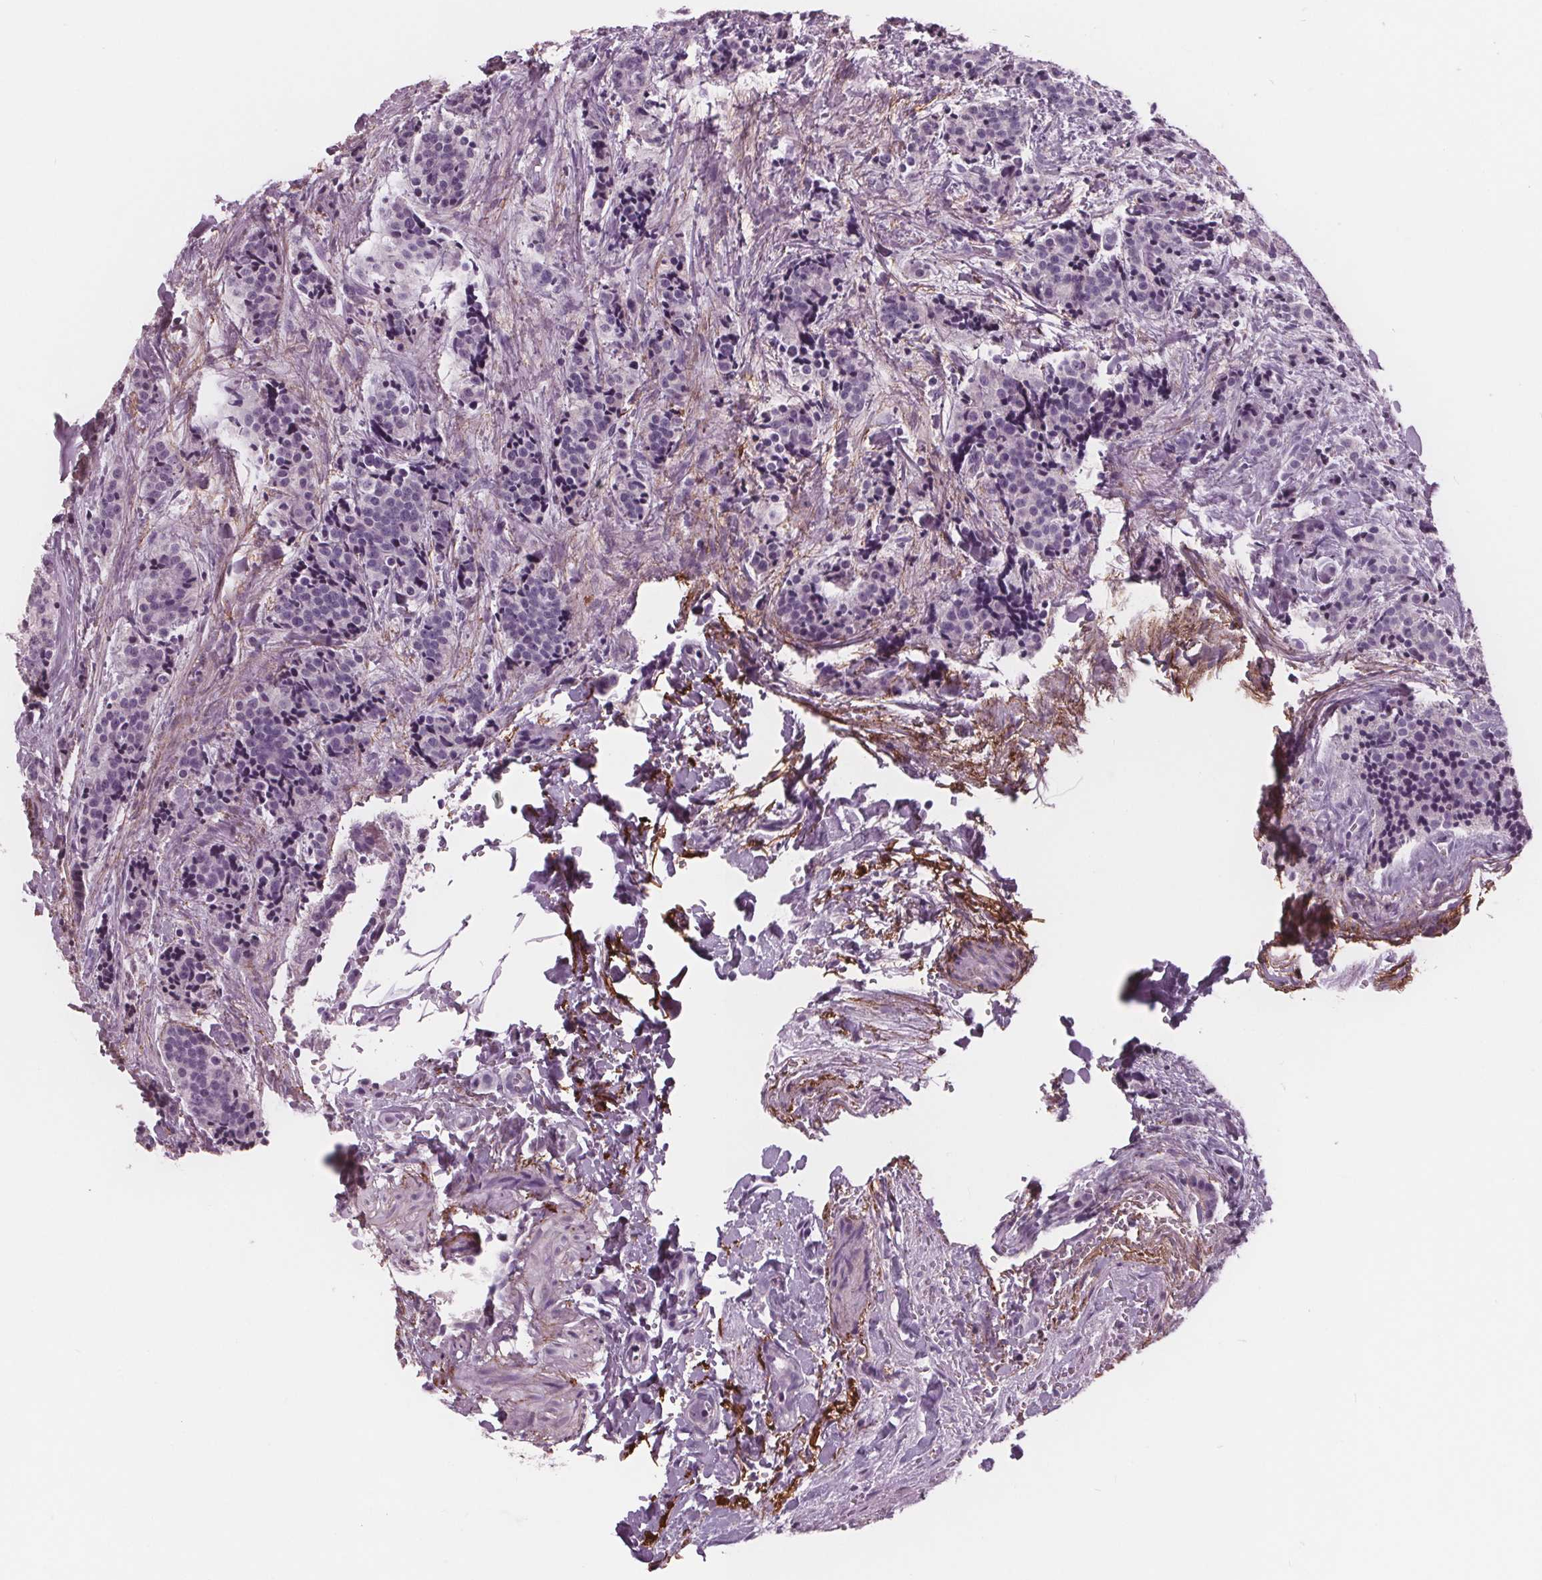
{"staining": {"intensity": "negative", "quantity": "none", "location": "none"}, "tissue": "carcinoid", "cell_type": "Tumor cells", "image_type": "cancer", "snomed": [{"axis": "morphology", "description": "Carcinoid, malignant, NOS"}, {"axis": "topography", "description": "Small intestine"}], "caption": "High magnification brightfield microscopy of malignant carcinoid stained with DAB (brown) and counterstained with hematoxylin (blue): tumor cells show no significant expression.", "gene": "AMBP", "patient": {"sex": "female", "age": 73}}